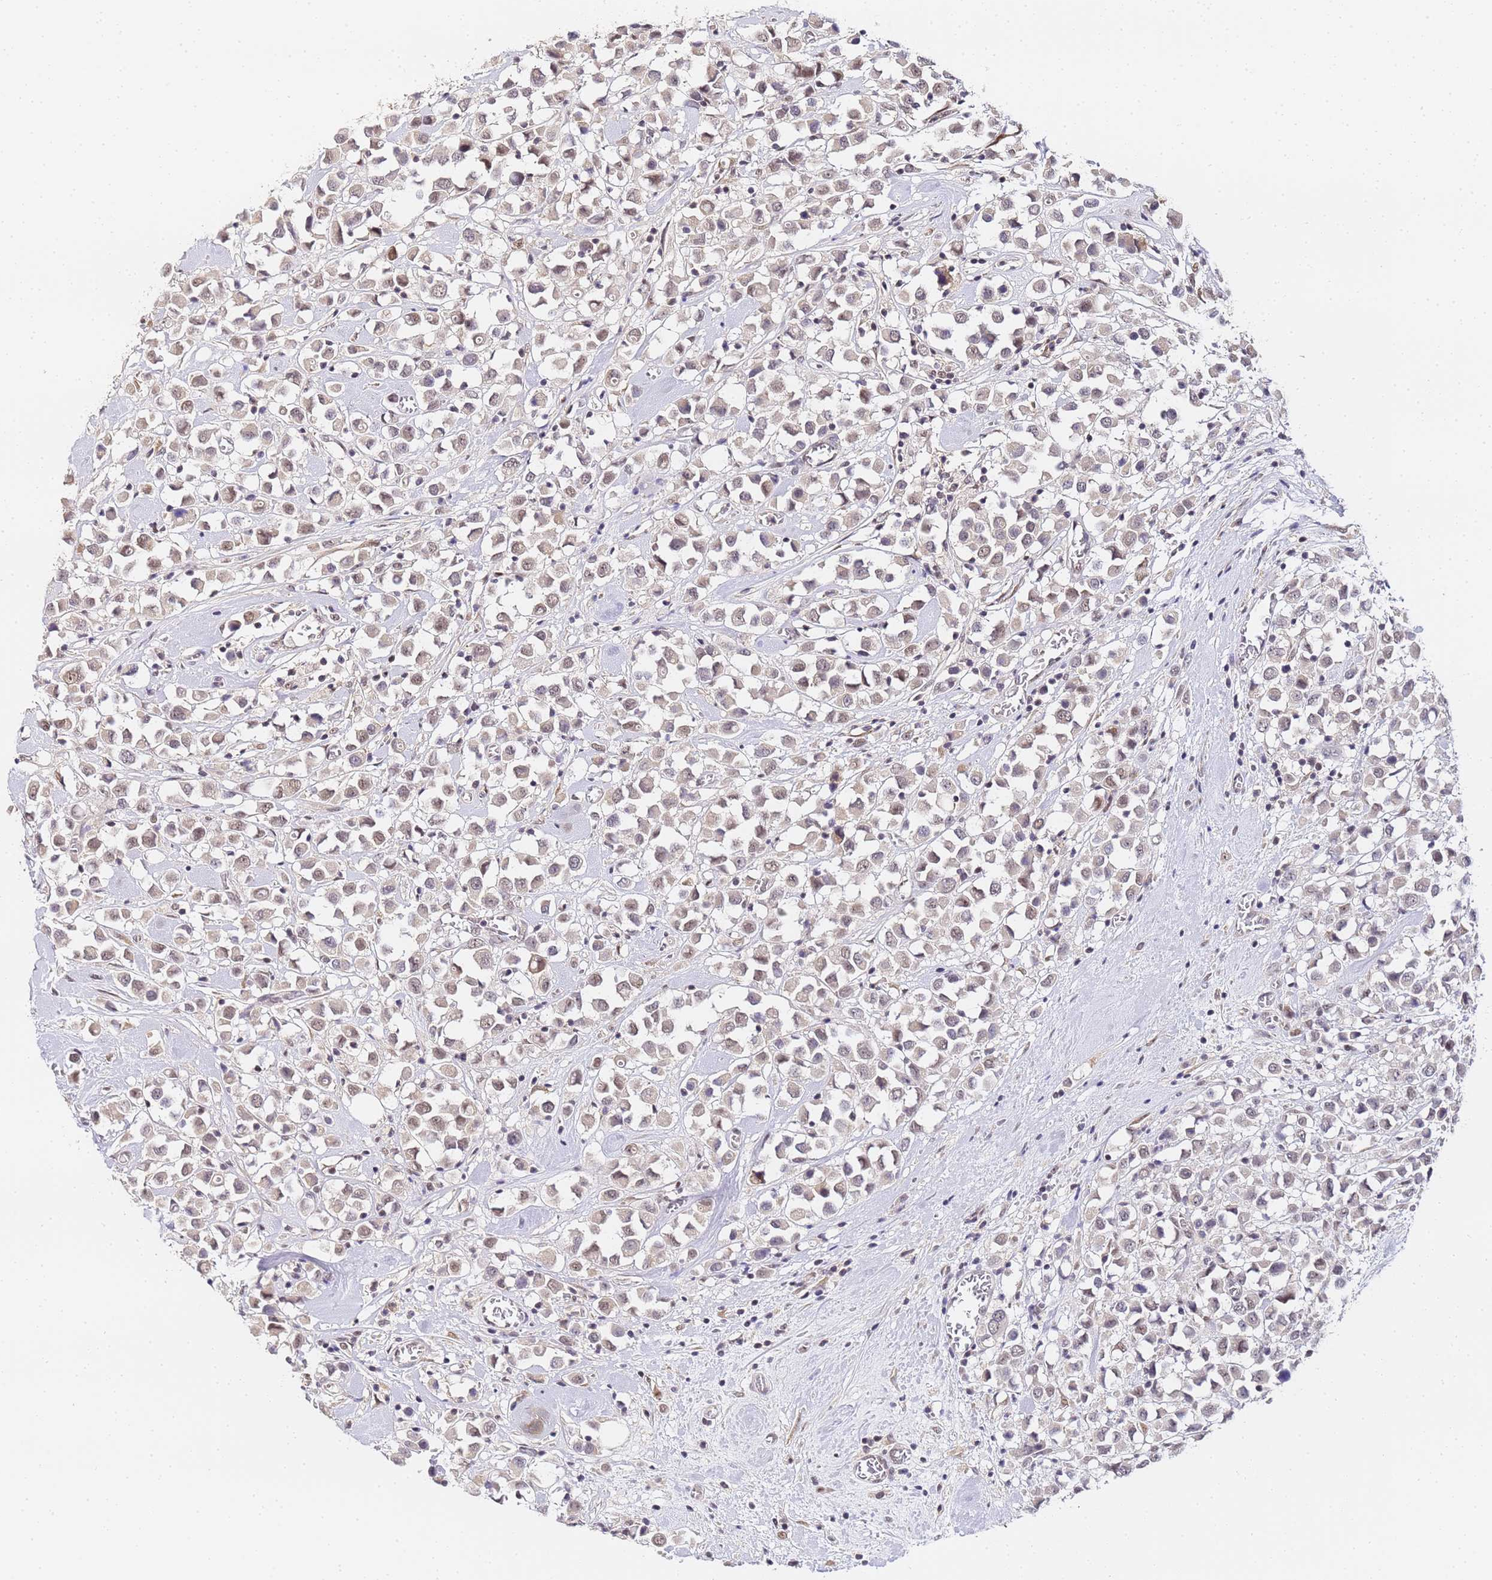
{"staining": {"intensity": "weak", "quantity": ">75%", "location": "nuclear"}, "tissue": "breast cancer", "cell_type": "Tumor cells", "image_type": "cancer", "snomed": [{"axis": "morphology", "description": "Duct carcinoma"}, {"axis": "topography", "description": "Breast"}], "caption": "Immunohistochemistry (IHC) of breast cancer demonstrates low levels of weak nuclear positivity in about >75% of tumor cells.", "gene": "LSM3", "patient": {"sex": "female", "age": 61}}